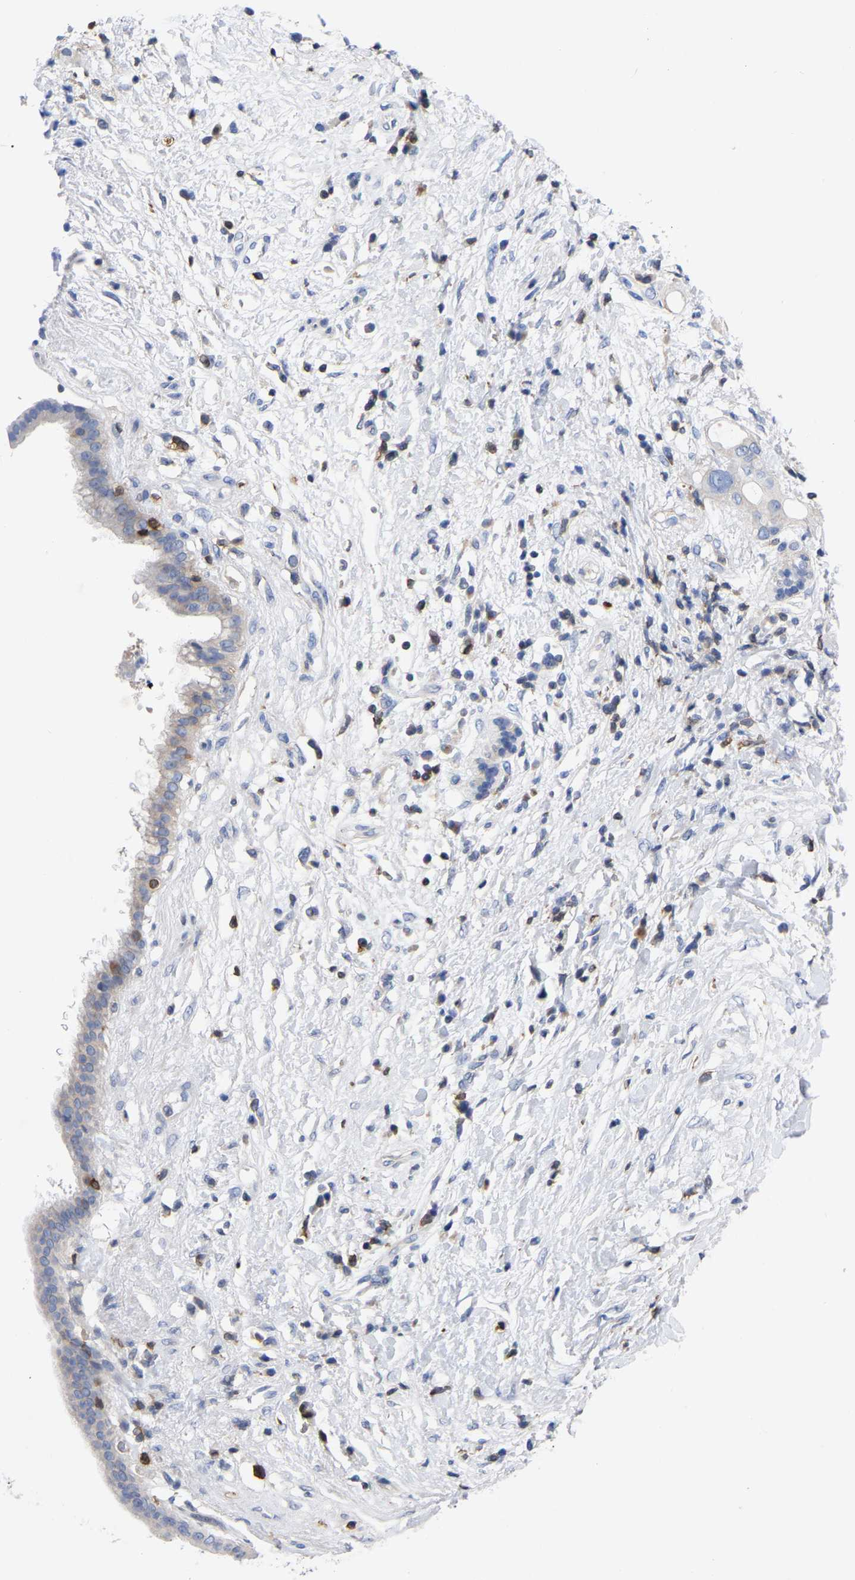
{"staining": {"intensity": "negative", "quantity": "none", "location": "none"}, "tissue": "pancreatic cancer", "cell_type": "Tumor cells", "image_type": "cancer", "snomed": [{"axis": "morphology", "description": "Adenocarcinoma, NOS"}, {"axis": "topography", "description": "Pancreas"}], "caption": "An immunohistochemistry micrograph of pancreatic cancer (adenocarcinoma) is shown. There is no staining in tumor cells of pancreatic cancer (adenocarcinoma).", "gene": "PTPN7", "patient": {"sex": "female", "age": 56}}